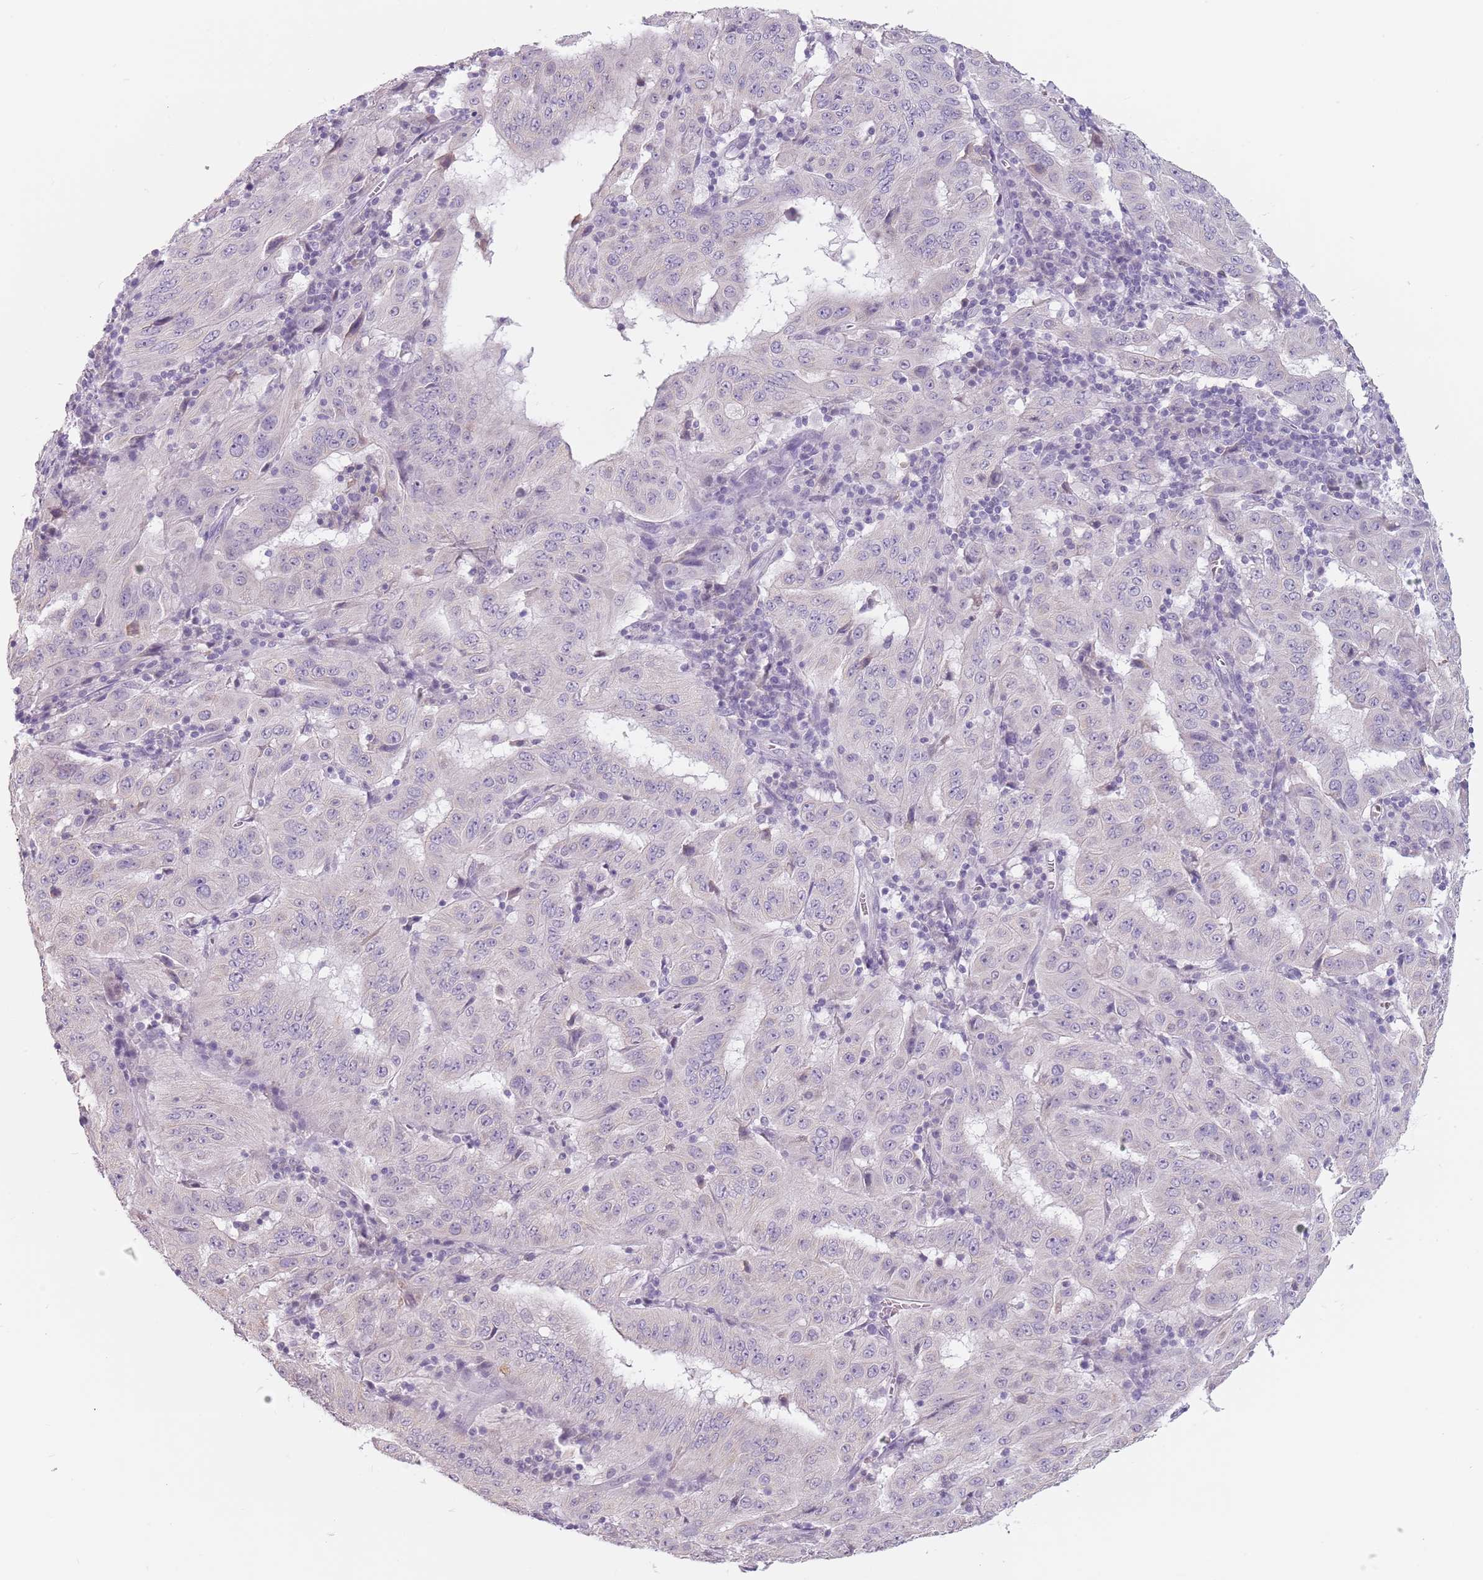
{"staining": {"intensity": "negative", "quantity": "none", "location": "none"}, "tissue": "pancreatic cancer", "cell_type": "Tumor cells", "image_type": "cancer", "snomed": [{"axis": "morphology", "description": "Adenocarcinoma, NOS"}, {"axis": "topography", "description": "Pancreas"}], "caption": "A micrograph of adenocarcinoma (pancreatic) stained for a protein exhibits no brown staining in tumor cells.", "gene": "CEP19", "patient": {"sex": "male", "age": 63}}